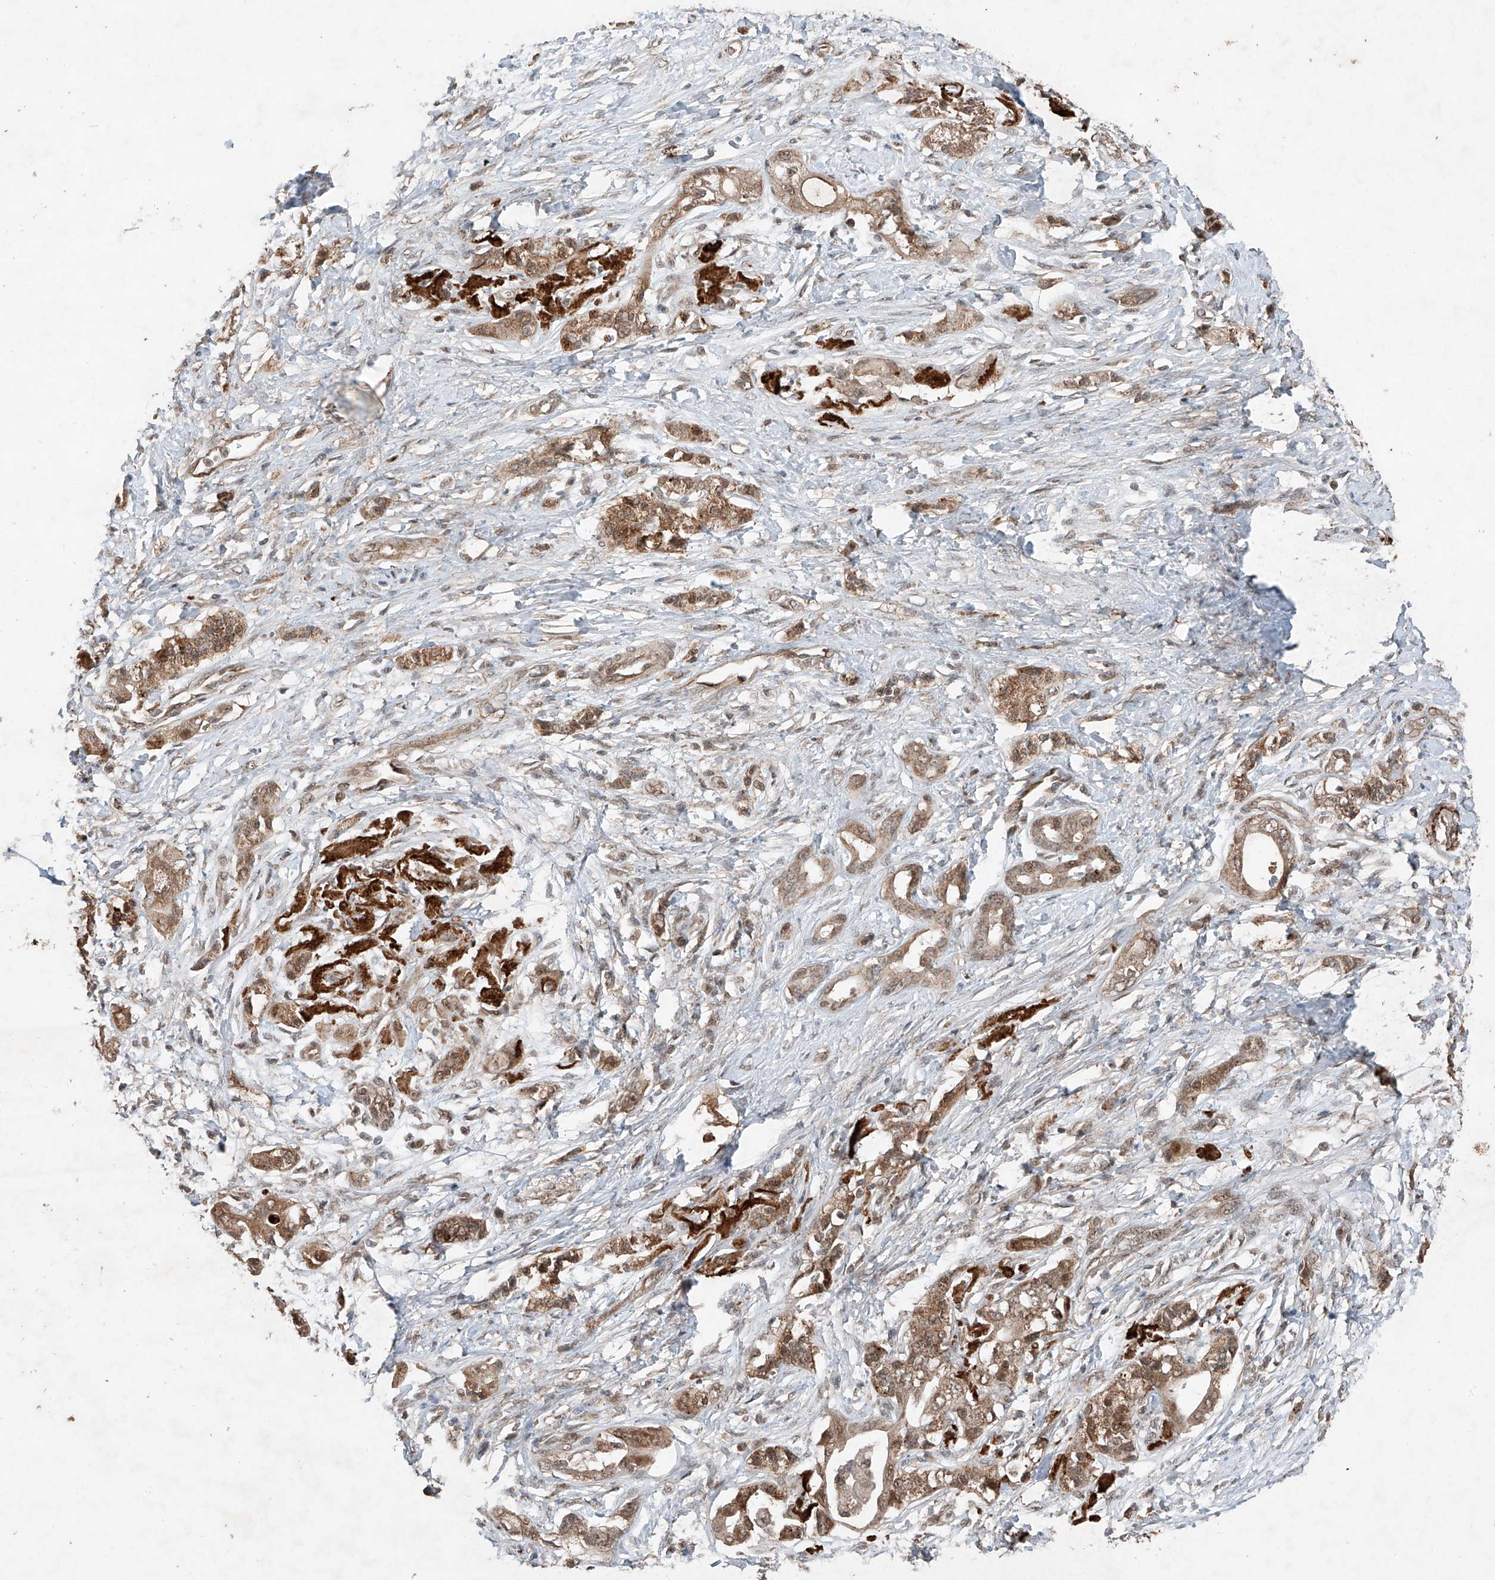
{"staining": {"intensity": "moderate", "quantity": ">75%", "location": "cytoplasmic/membranous"}, "tissue": "pancreatic cancer", "cell_type": "Tumor cells", "image_type": "cancer", "snomed": [{"axis": "morphology", "description": "Adenocarcinoma, NOS"}, {"axis": "topography", "description": "Pancreas"}], "caption": "Tumor cells reveal moderate cytoplasmic/membranous expression in about >75% of cells in adenocarcinoma (pancreatic). The staining is performed using DAB brown chromogen to label protein expression. The nuclei are counter-stained blue using hematoxylin.", "gene": "ZNF620", "patient": {"sex": "male", "age": 70}}